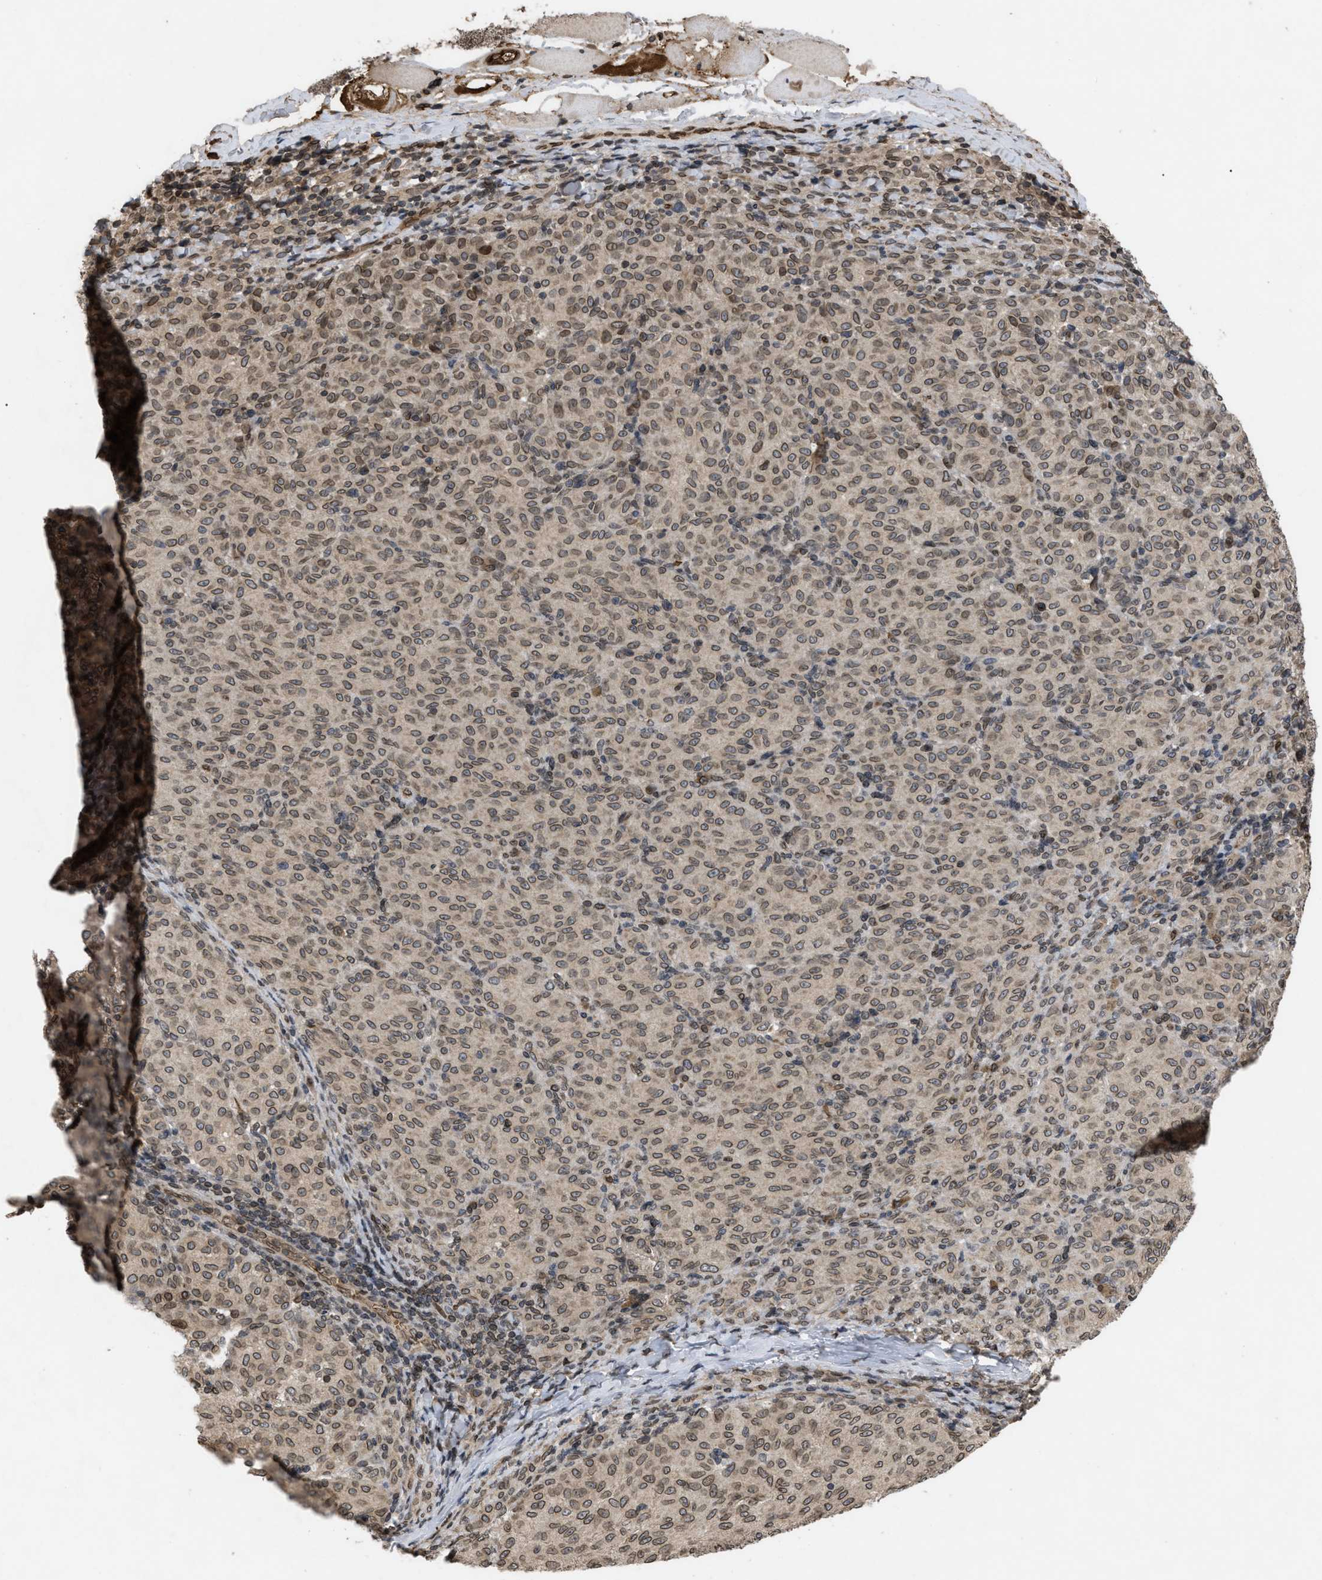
{"staining": {"intensity": "weak", "quantity": ">75%", "location": "cytoplasmic/membranous,nuclear"}, "tissue": "melanoma", "cell_type": "Tumor cells", "image_type": "cancer", "snomed": [{"axis": "morphology", "description": "Malignant melanoma, NOS"}, {"axis": "topography", "description": "Skin"}], "caption": "Human malignant melanoma stained with a brown dye exhibits weak cytoplasmic/membranous and nuclear positive staining in about >75% of tumor cells.", "gene": "CRY1", "patient": {"sex": "female", "age": 72}}